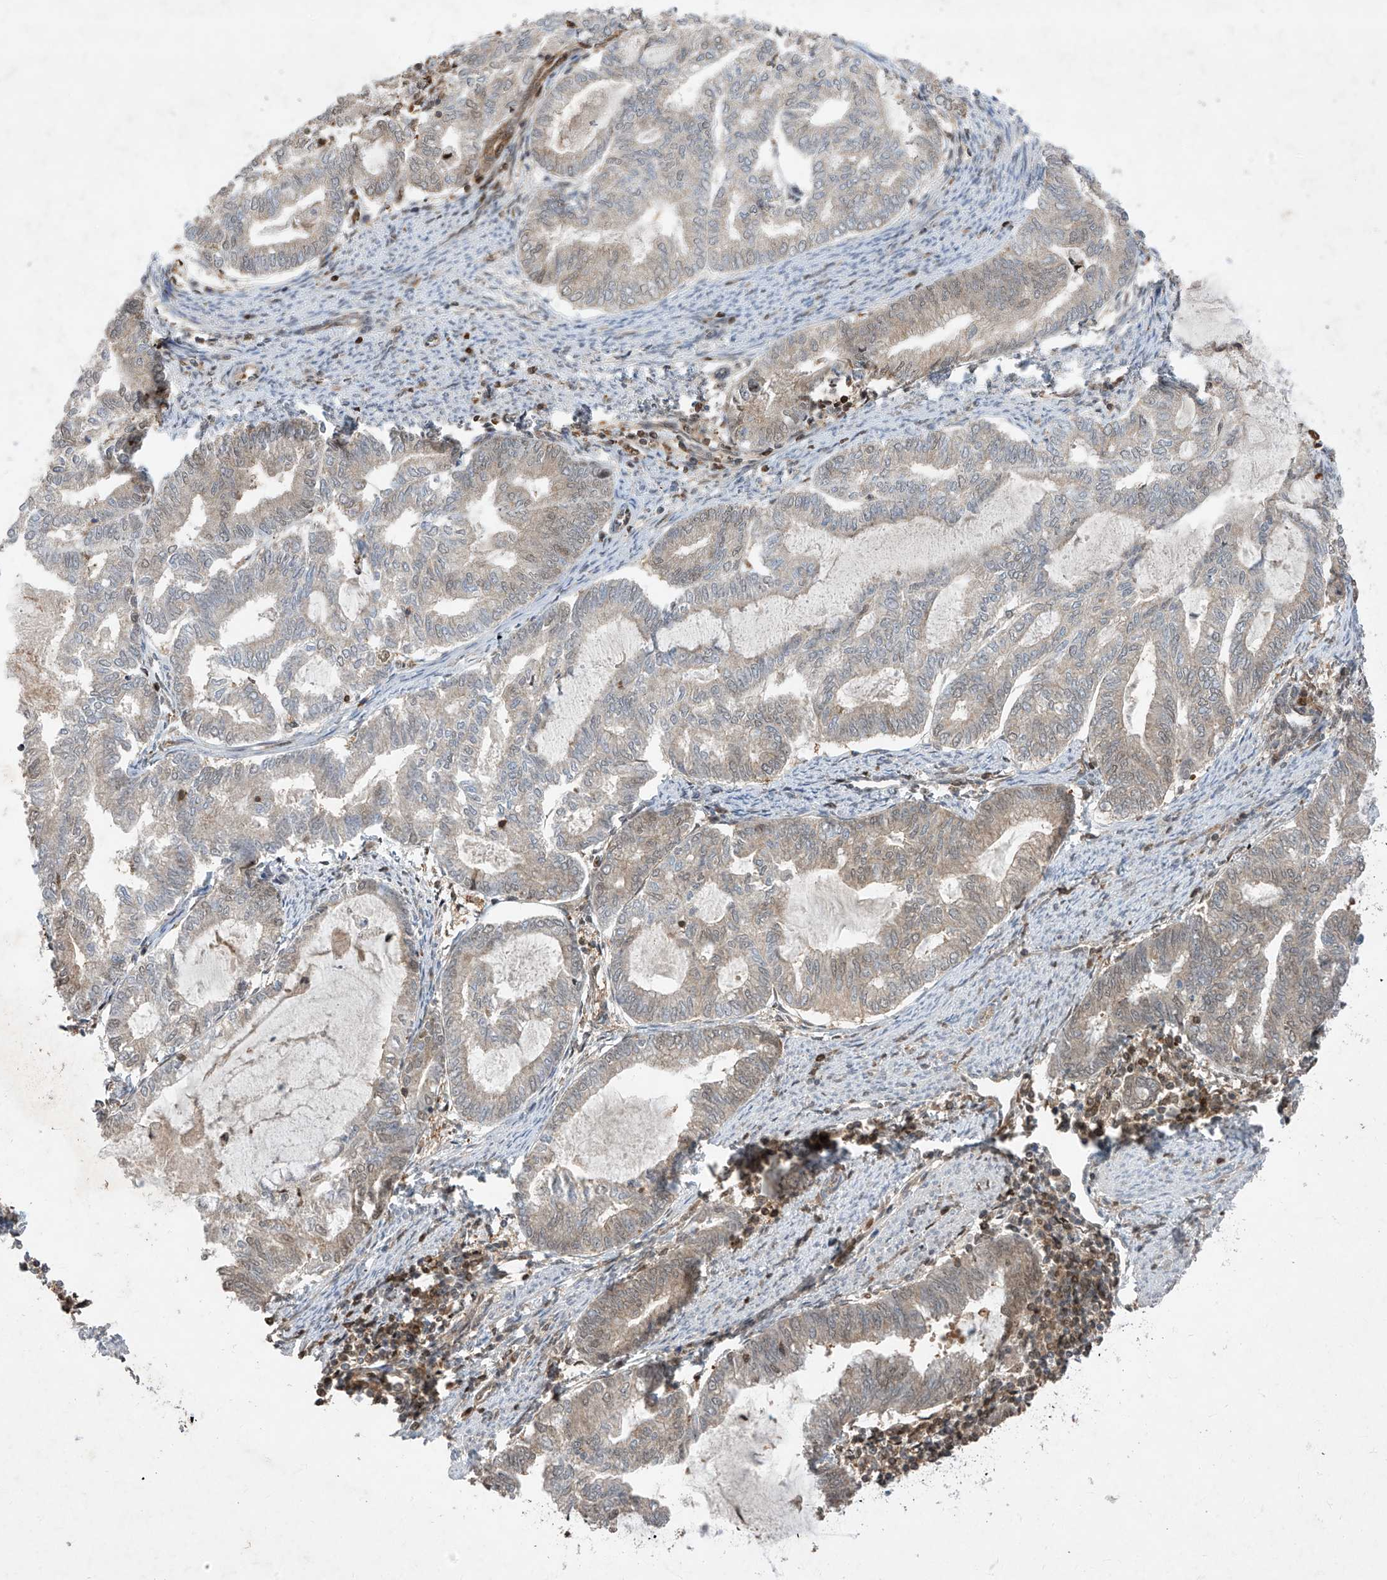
{"staining": {"intensity": "weak", "quantity": "<25%", "location": "cytoplasmic/membranous,nuclear"}, "tissue": "endometrial cancer", "cell_type": "Tumor cells", "image_type": "cancer", "snomed": [{"axis": "morphology", "description": "Adenocarcinoma, NOS"}, {"axis": "topography", "description": "Endometrium"}], "caption": "There is no significant expression in tumor cells of adenocarcinoma (endometrial).", "gene": "ZNF358", "patient": {"sex": "female", "age": 79}}